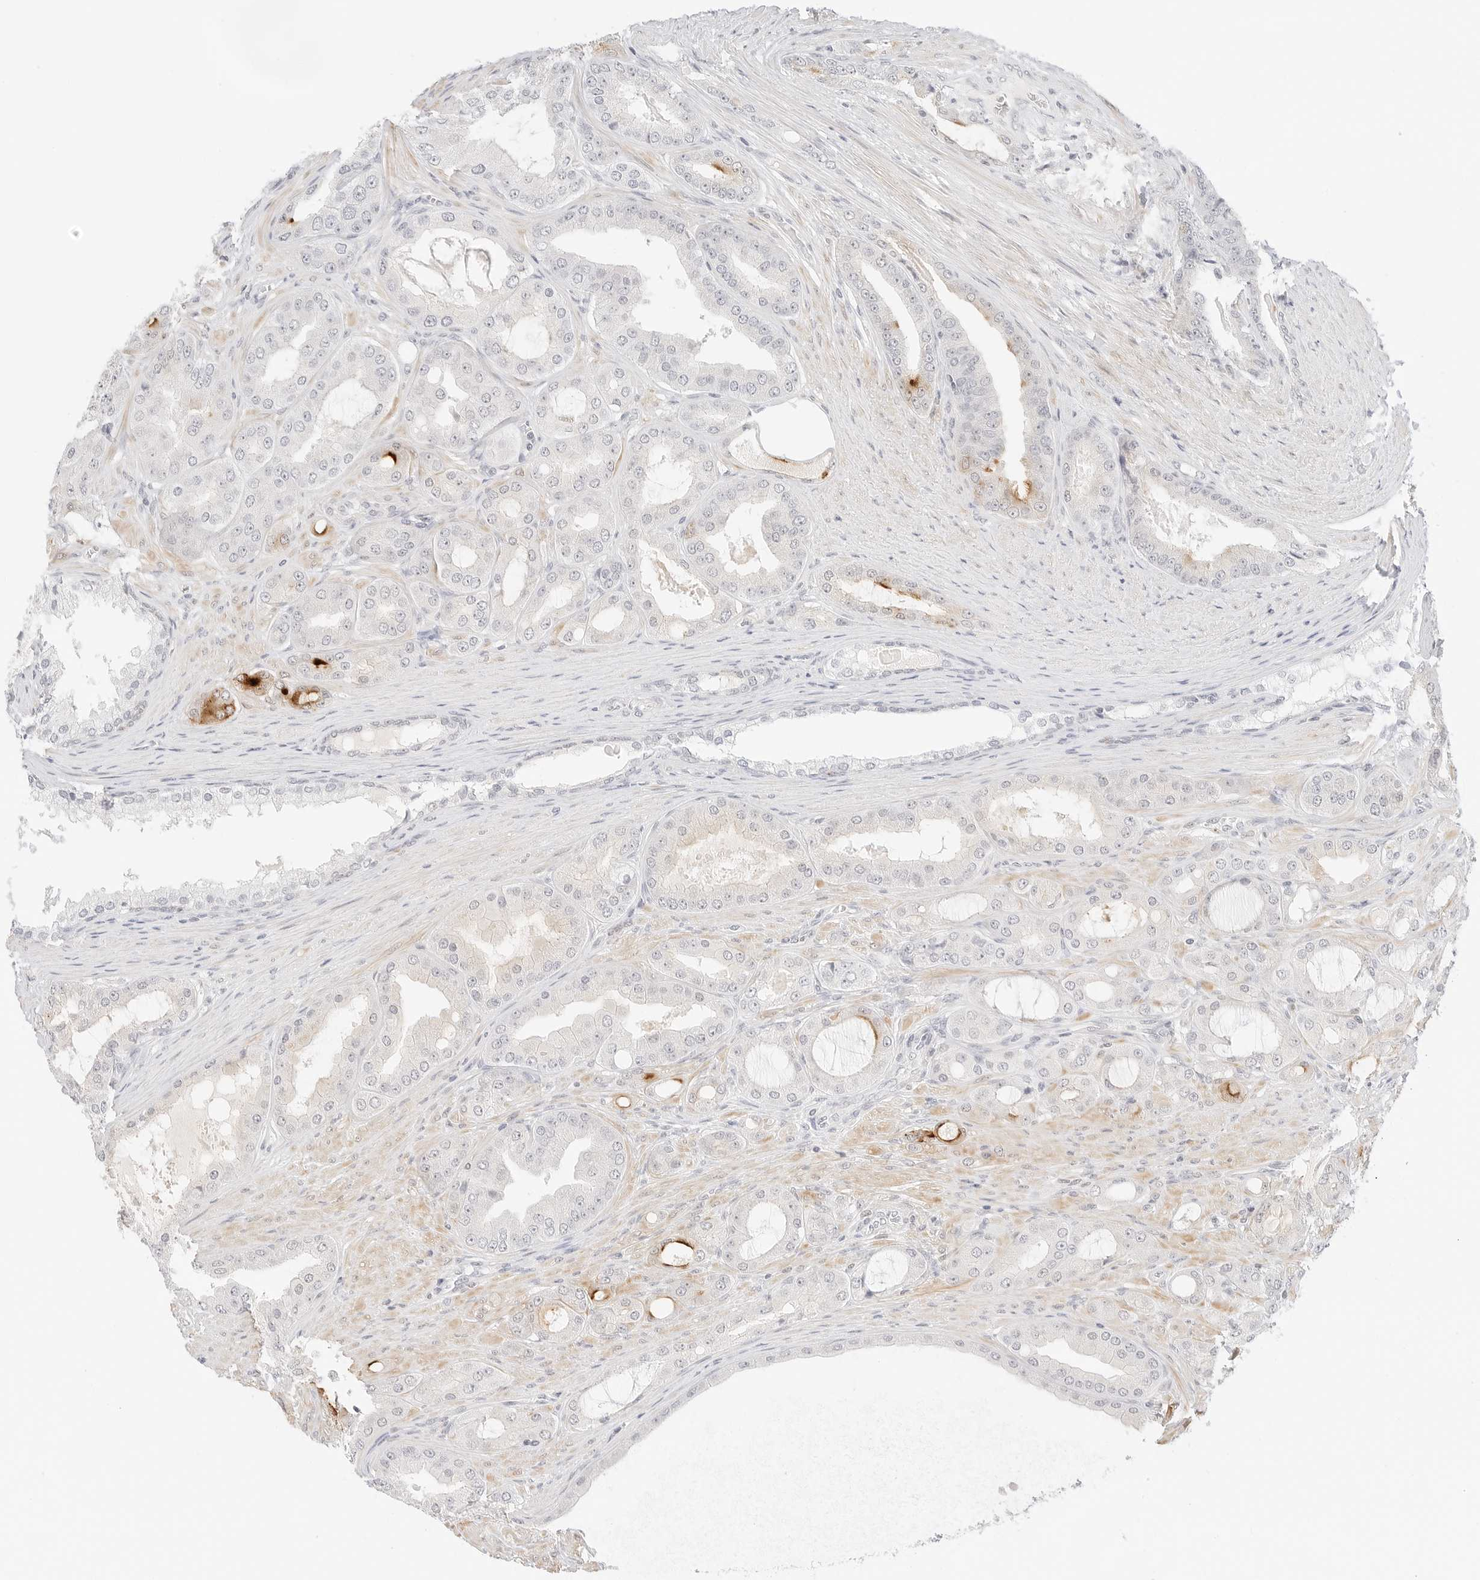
{"staining": {"intensity": "moderate", "quantity": "<25%", "location": "cytoplasmic/membranous"}, "tissue": "prostate cancer", "cell_type": "Tumor cells", "image_type": "cancer", "snomed": [{"axis": "morphology", "description": "Adenocarcinoma, High grade"}, {"axis": "topography", "description": "Prostate"}], "caption": "An image of prostate cancer stained for a protein exhibits moderate cytoplasmic/membranous brown staining in tumor cells. (Brightfield microscopy of DAB IHC at high magnification).", "gene": "GNAS", "patient": {"sex": "male", "age": 60}}